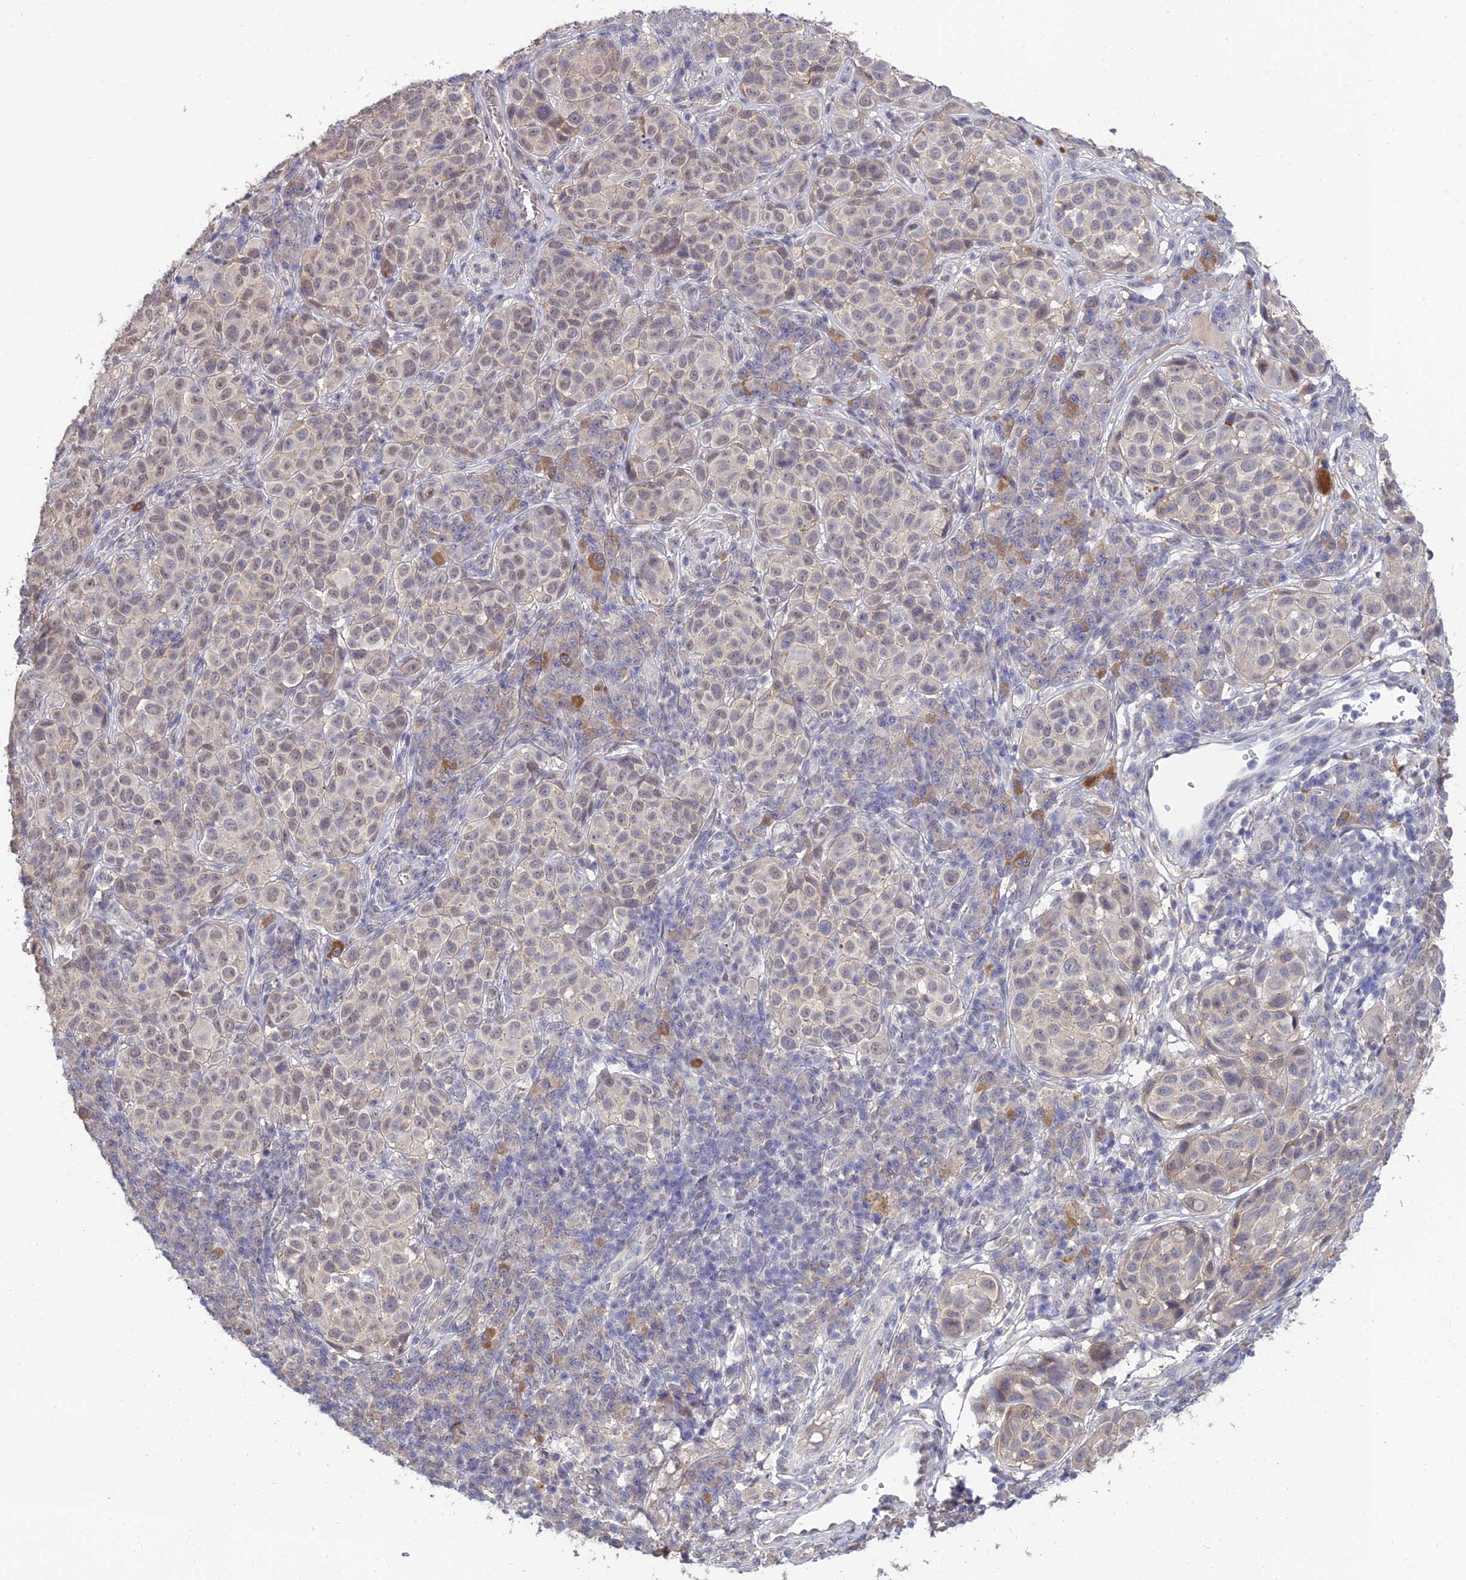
{"staining": {"intensity": "weak", "quantity": "<25%", "location": "nuclear"}, "tissue": "melanoma", "cell_type": "Tumor cells", "image_type": "cancer", "snomed": [{"axis": "morphology", "description": "Malignant melanoma, NOS"}, {"axis": "topography", "description": "Skin"}], "caption": "DAB immunohistochemical staining of human malignant melanoma demonstrates no significant staining in tumor cells.", "gene": "HOXB1", "patient": {"sex": "male", "age": 38}}